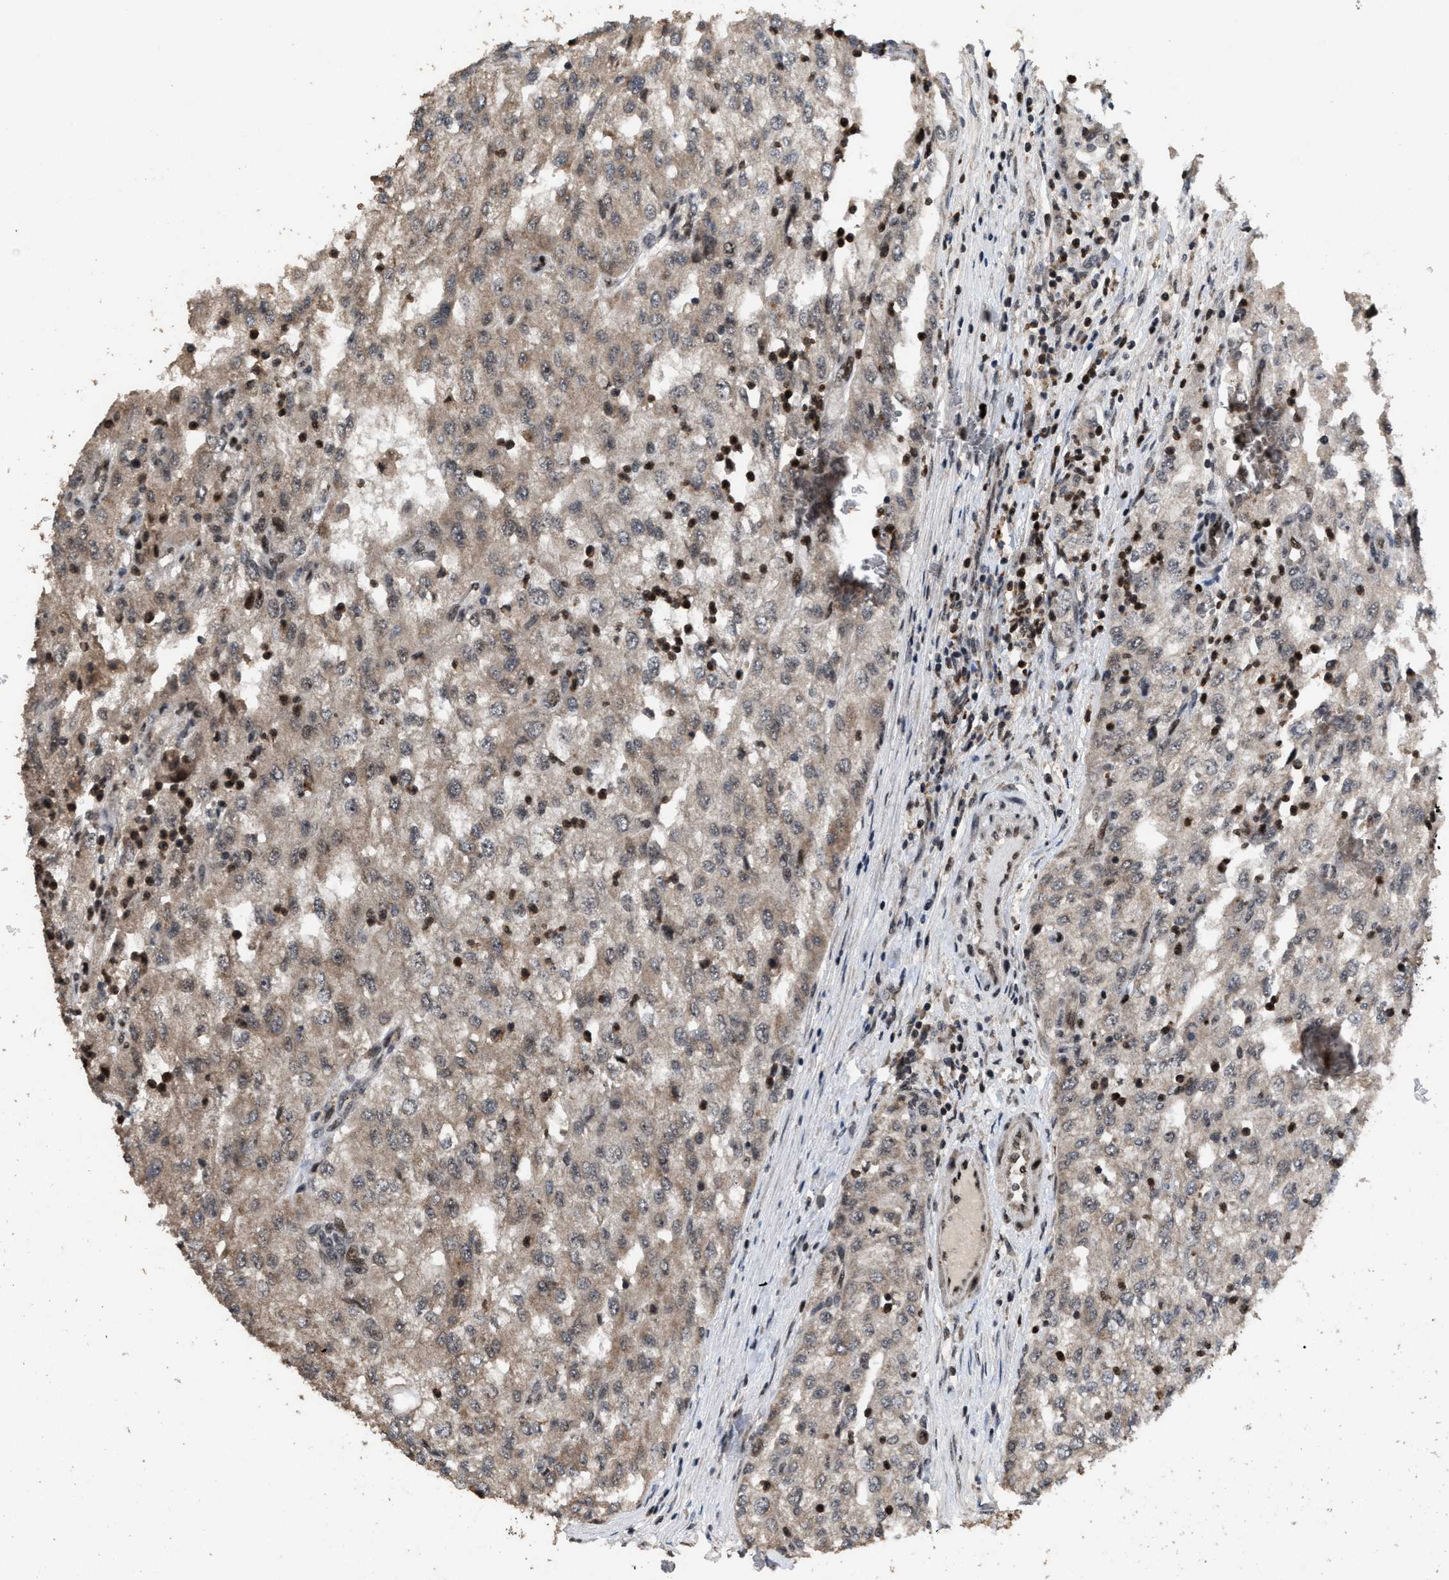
{"staining": {"intensity": "weak", "quantity": ">75%", "location": "cytoplasmic/membranous"}, "tissue": "renal cancer", "cell_type": "Tumor cells", "image_type": "cancer", "snomed": [{"axis": "morphology", "description": "Adenocarcinoma, NOS"}, {"axis": "topography", "description": "Kidney"}], "caption": "Human renal cancer (adenocarcinoma) stained with a protein marker demonstrates weak staining in tumor cells.", "gene": "HAUS6", "patient": {"sex": "female", "age": 54}}